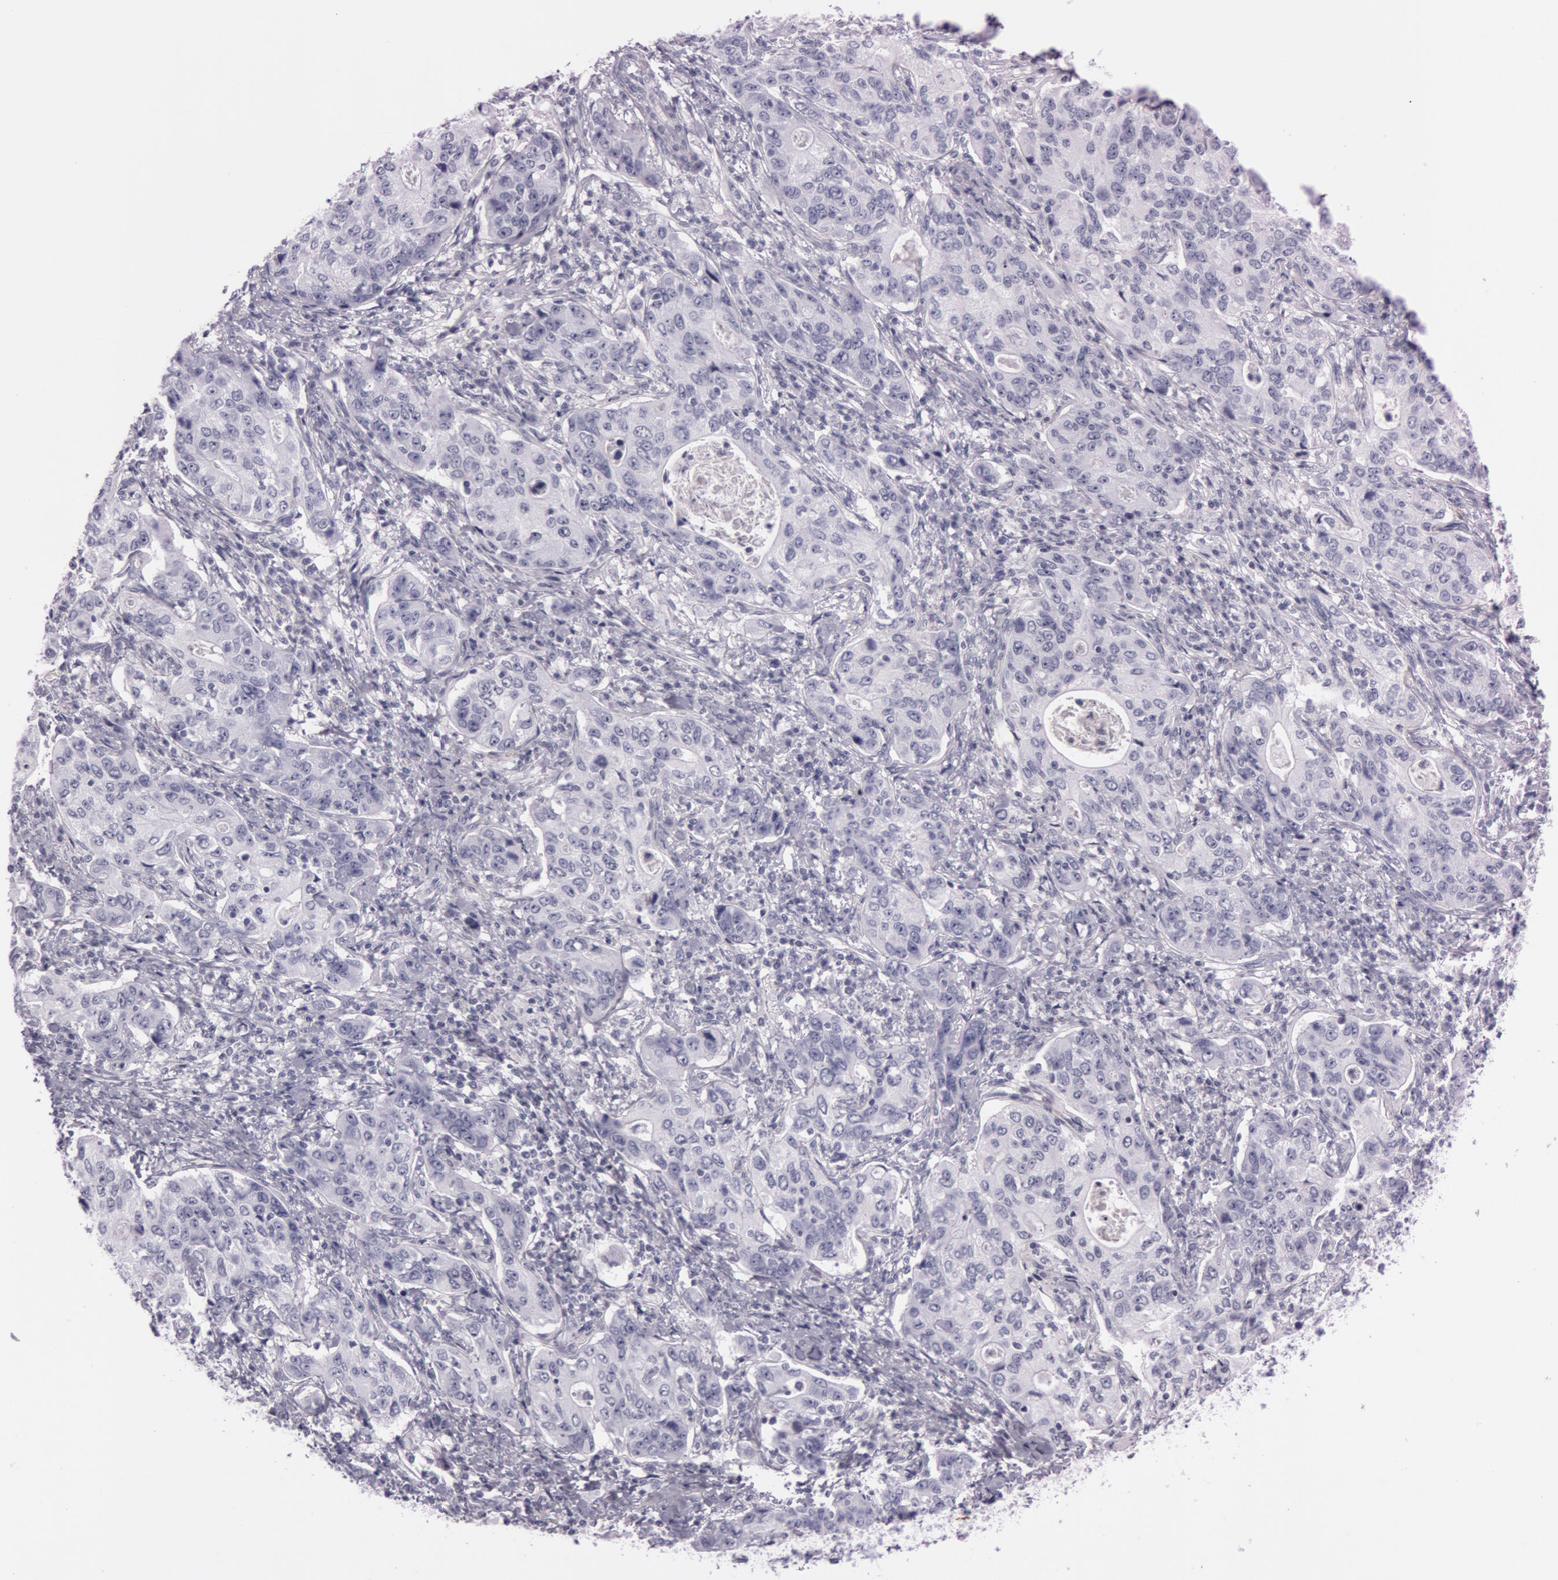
{"staining": {"intensity": "negative", "quantity": "none", "location": "none"}, "tissue": "stomach cancer", "cell_type": "Tumor cells", "image_type": "cancer", "snomed": [{"axis": "morphology", "description": "Adenocarcinoma, NOS"}, {"axis": "topography", "description": "Esophagus"}, {"axis": "topography", "description": "Stomach"}], "caption": "Tumor cells show no significant protein positivity in stomach cancer.", "gene": "FOLH1", "patient": {"sex": "male", "age": 74}}